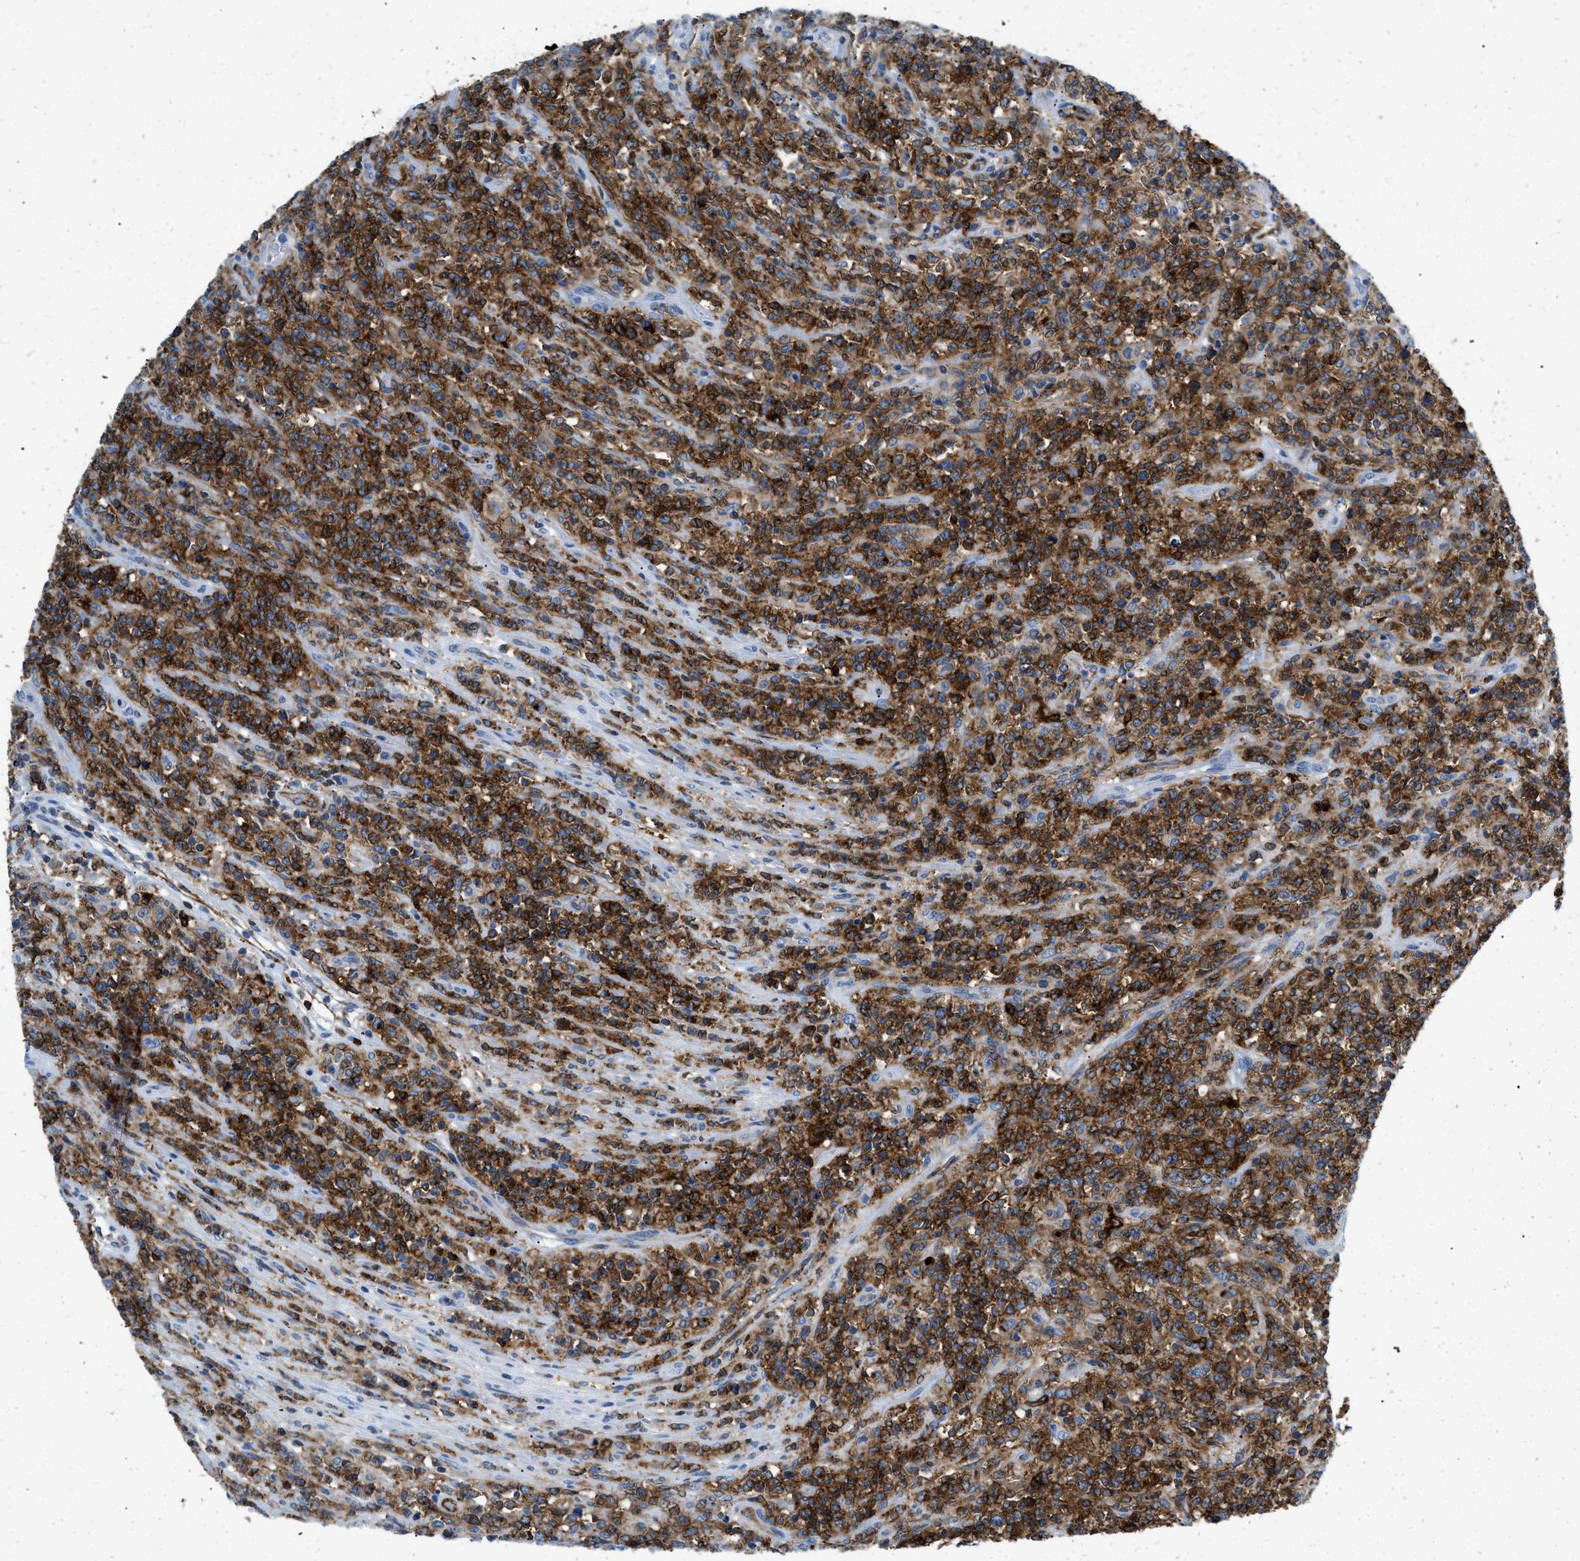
{"staining": {"intensity": "moderate", "quantity": ">75%", "location": "cytoplasmic/membranous"}, "tissue": "lymphoma", "cell_type": "Tumor cells", "image_type": "cancer", "snomed": [{"axis": "morphology", "description": "Malignant lymphoma, non-Hodgkin's type, High grade"}, {"axis": "topography", "description": "Soft tissue"}], "caption": "Immunohistochemical staining of human malignant lymphoma, non-Hodgkin's type (high-grade) displays moderate cytoplasmic/membranous protein positivity in approximately >75% of tumor cells. The protein is shown in brown color, while the nuclei are stained blue.", "gene": "CD226", "patient": {"sex": "male", "age": 18}}